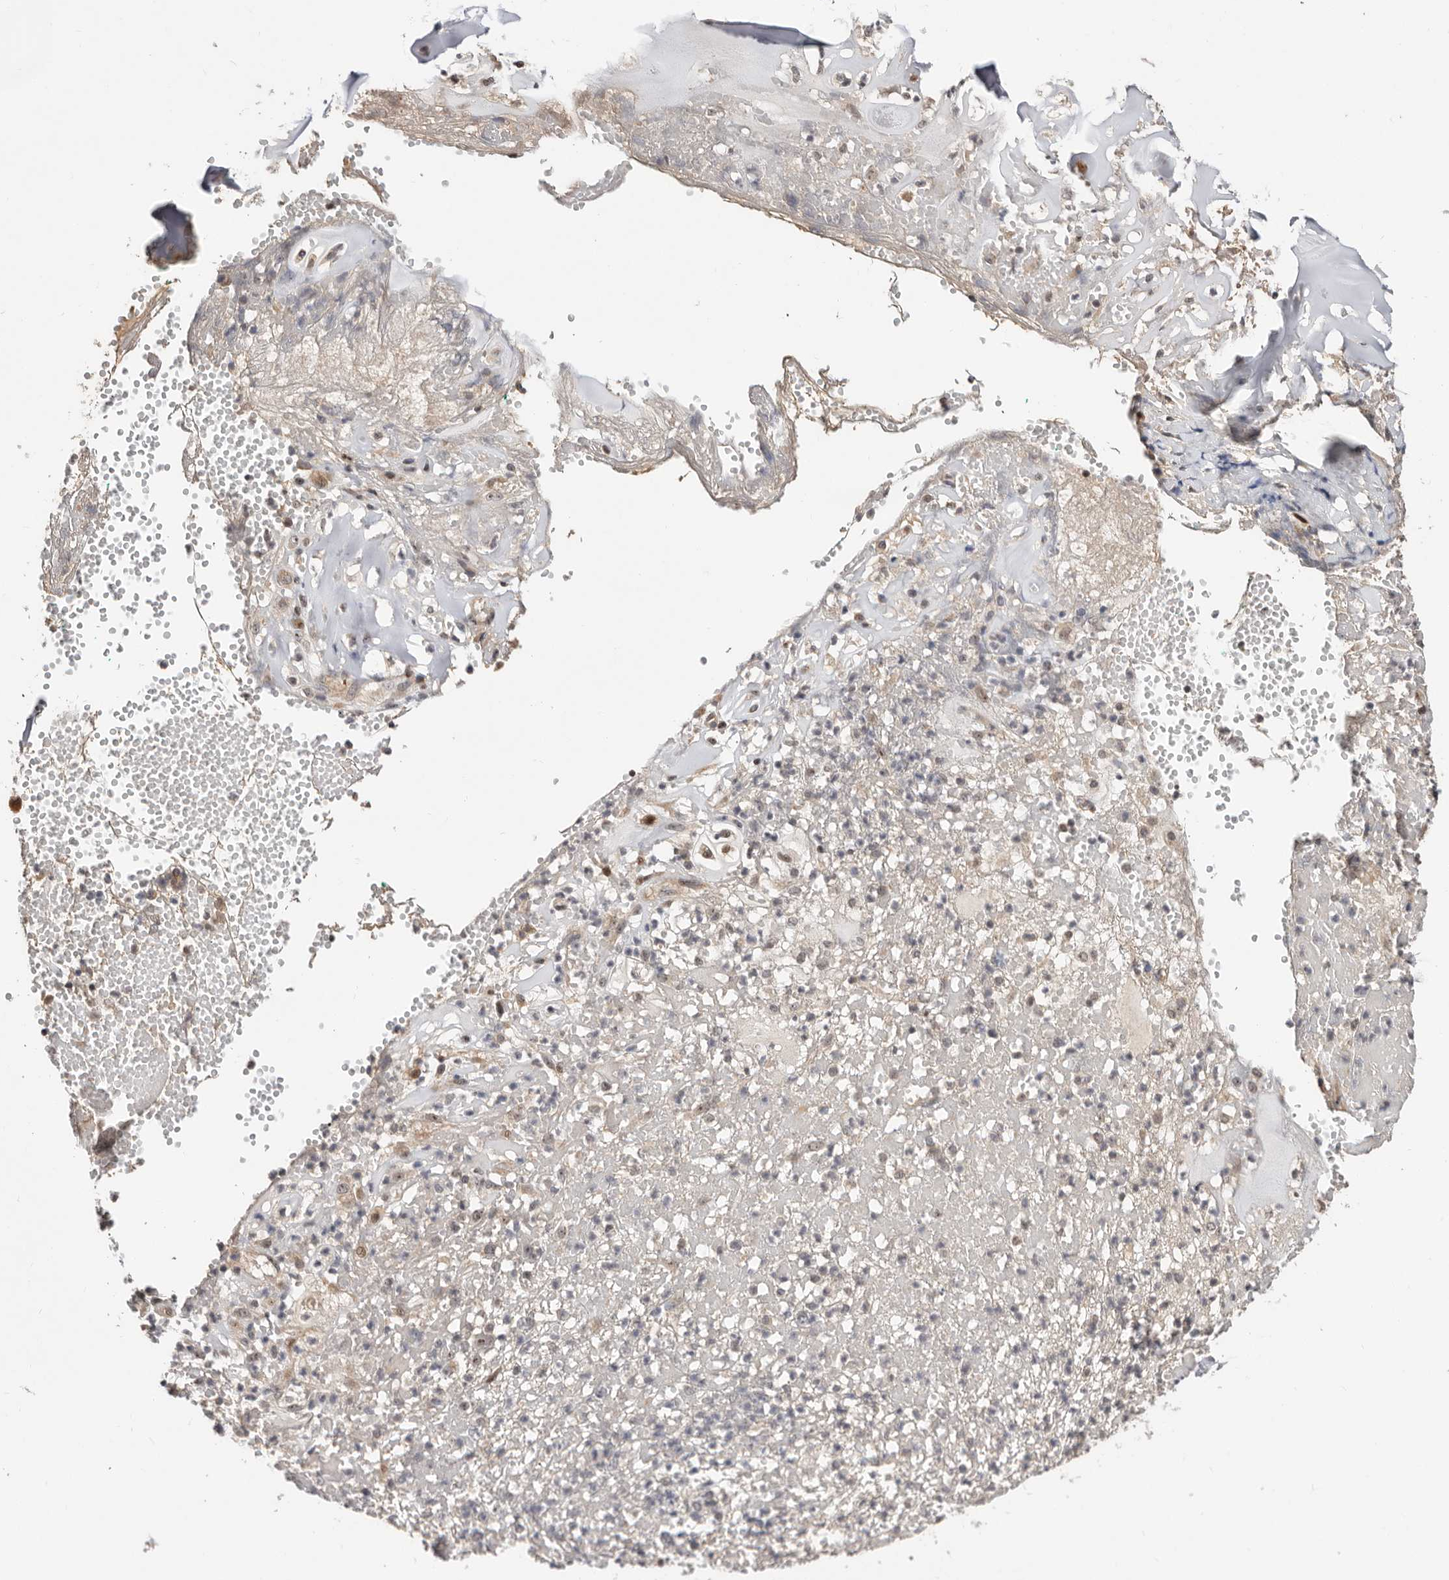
{"staining": {"intensity": "weak", "quantity": "25%-75%", "location": "cytoplasmic/membranous"}, "tissue": "adipose tissue", "cell_type": "Adipocytes", "image_type": "normal", "snomed": [{"axis": "morphology", "description": "Normal tissue, NOS"}, {"axis": "morphology", "description": "Basal cell carcinoma"}, {"axis": "topography", "description": "Cartilage tissue"}, {"axis": "topography", "description": "Nasopharynx"}, {"axis": "topography", "description": "Oral tissue"}], "caption": "A low amount of weak cytoplasmic/membranous expression is identified in approximately 25%-75% of adipocytes in normal adipose tissue. (Brightfield microscopy of DAB IHC at high magnification).", "gene": "DOP1A", "patient": {"sex": "female", "age": 77}}